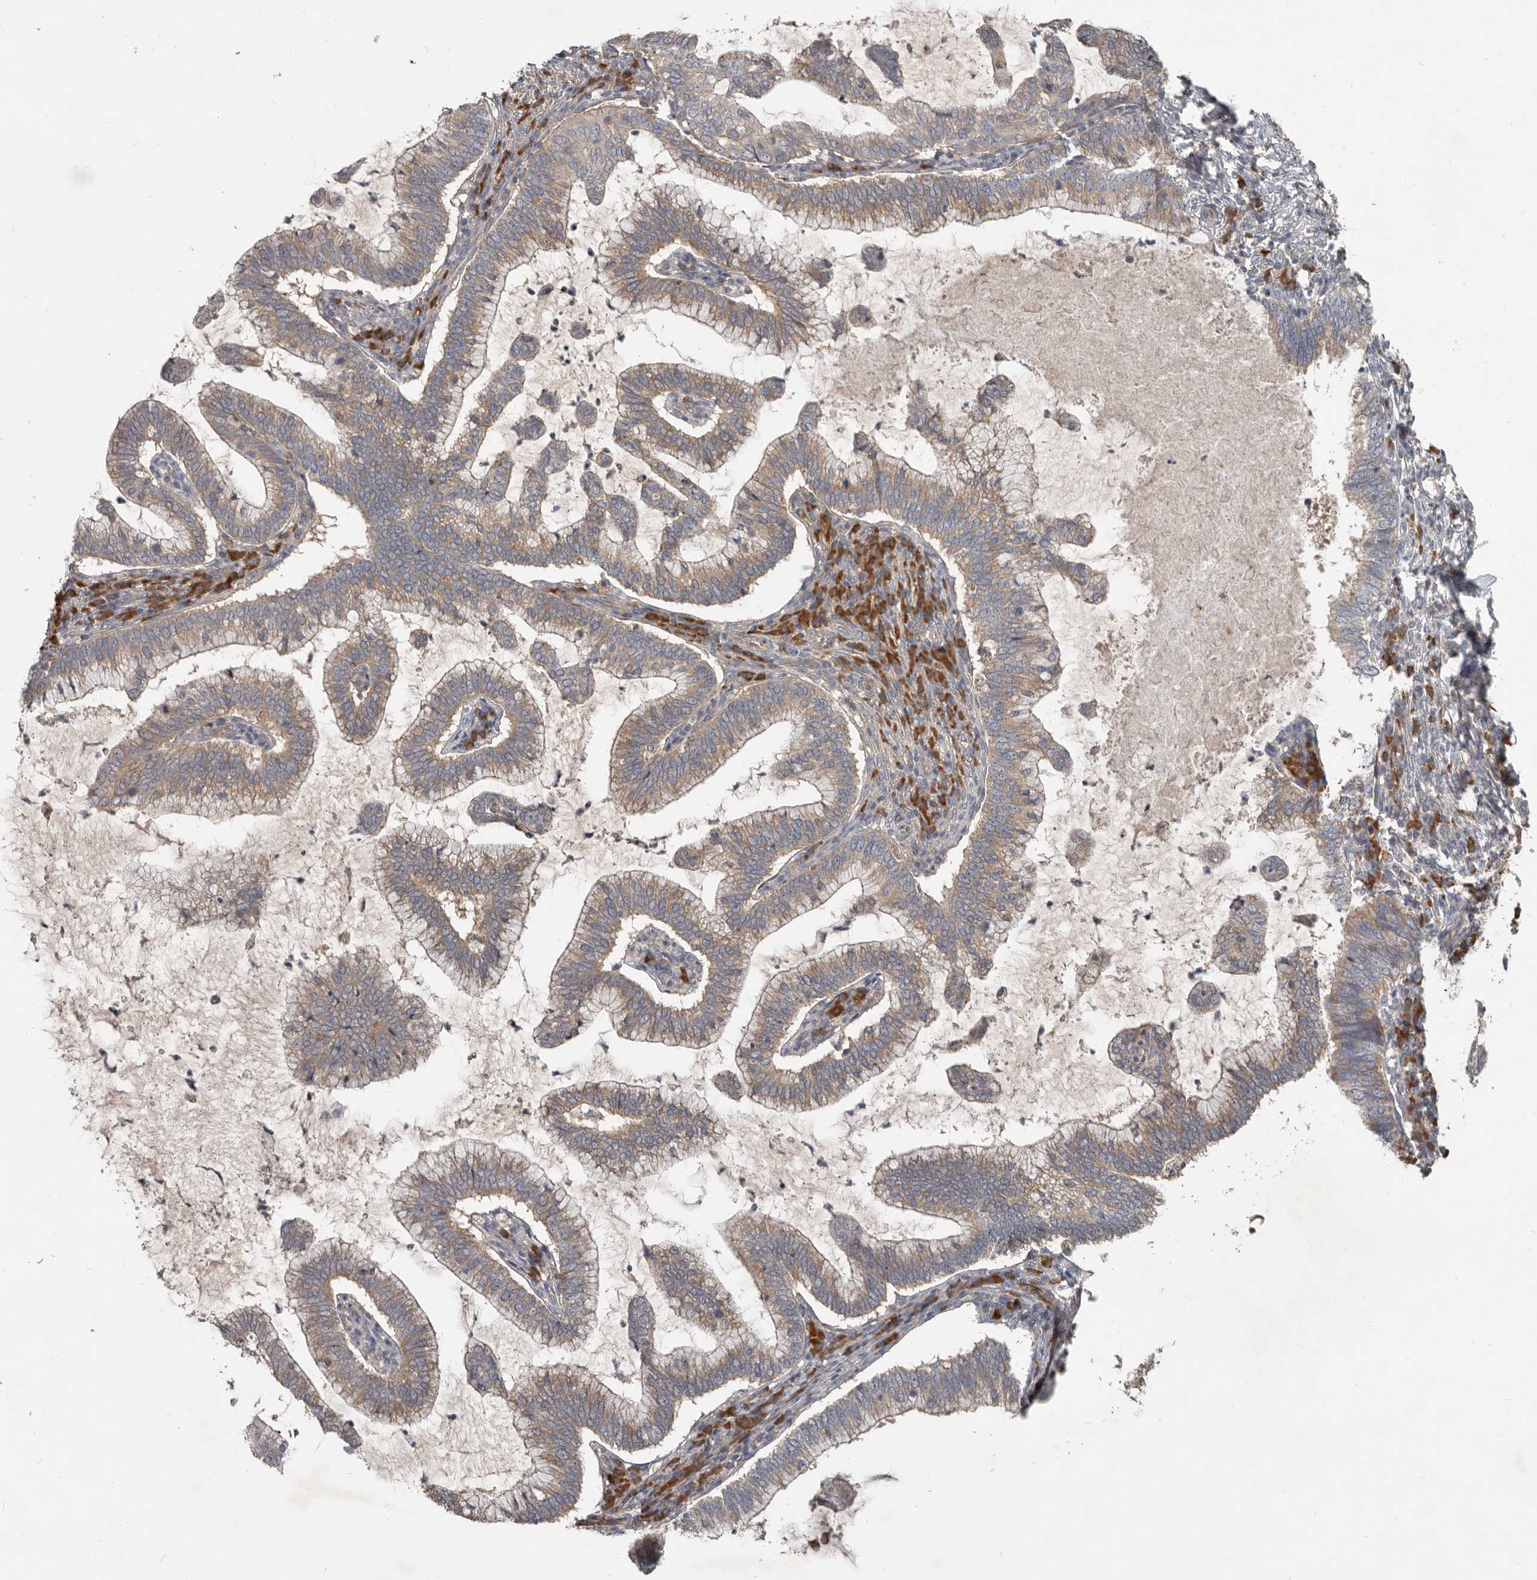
{"staining": {"intensity": "moderate", "quantity": ">75%", "location": "cytoplasmic/membranous"}, "tissue": "cervical cancer", "cell_type": "Tumor cells", "image_type": "cancer", "snomed": [{"axis": "morphology", "description": "Adenocarcinoma, NOS"}, {"axis": "topography", "description": "Cervix"}], "caption": "This micrograph displays immunohistochemistry (IHC) staining of human adenocarcinoma (cervical), with medium moderate cytoplasmic/membranous staining in approximately >75% of tumor cells.", "gene": "AKNAD1", "patient": {"sex": "female", "age": 36}}